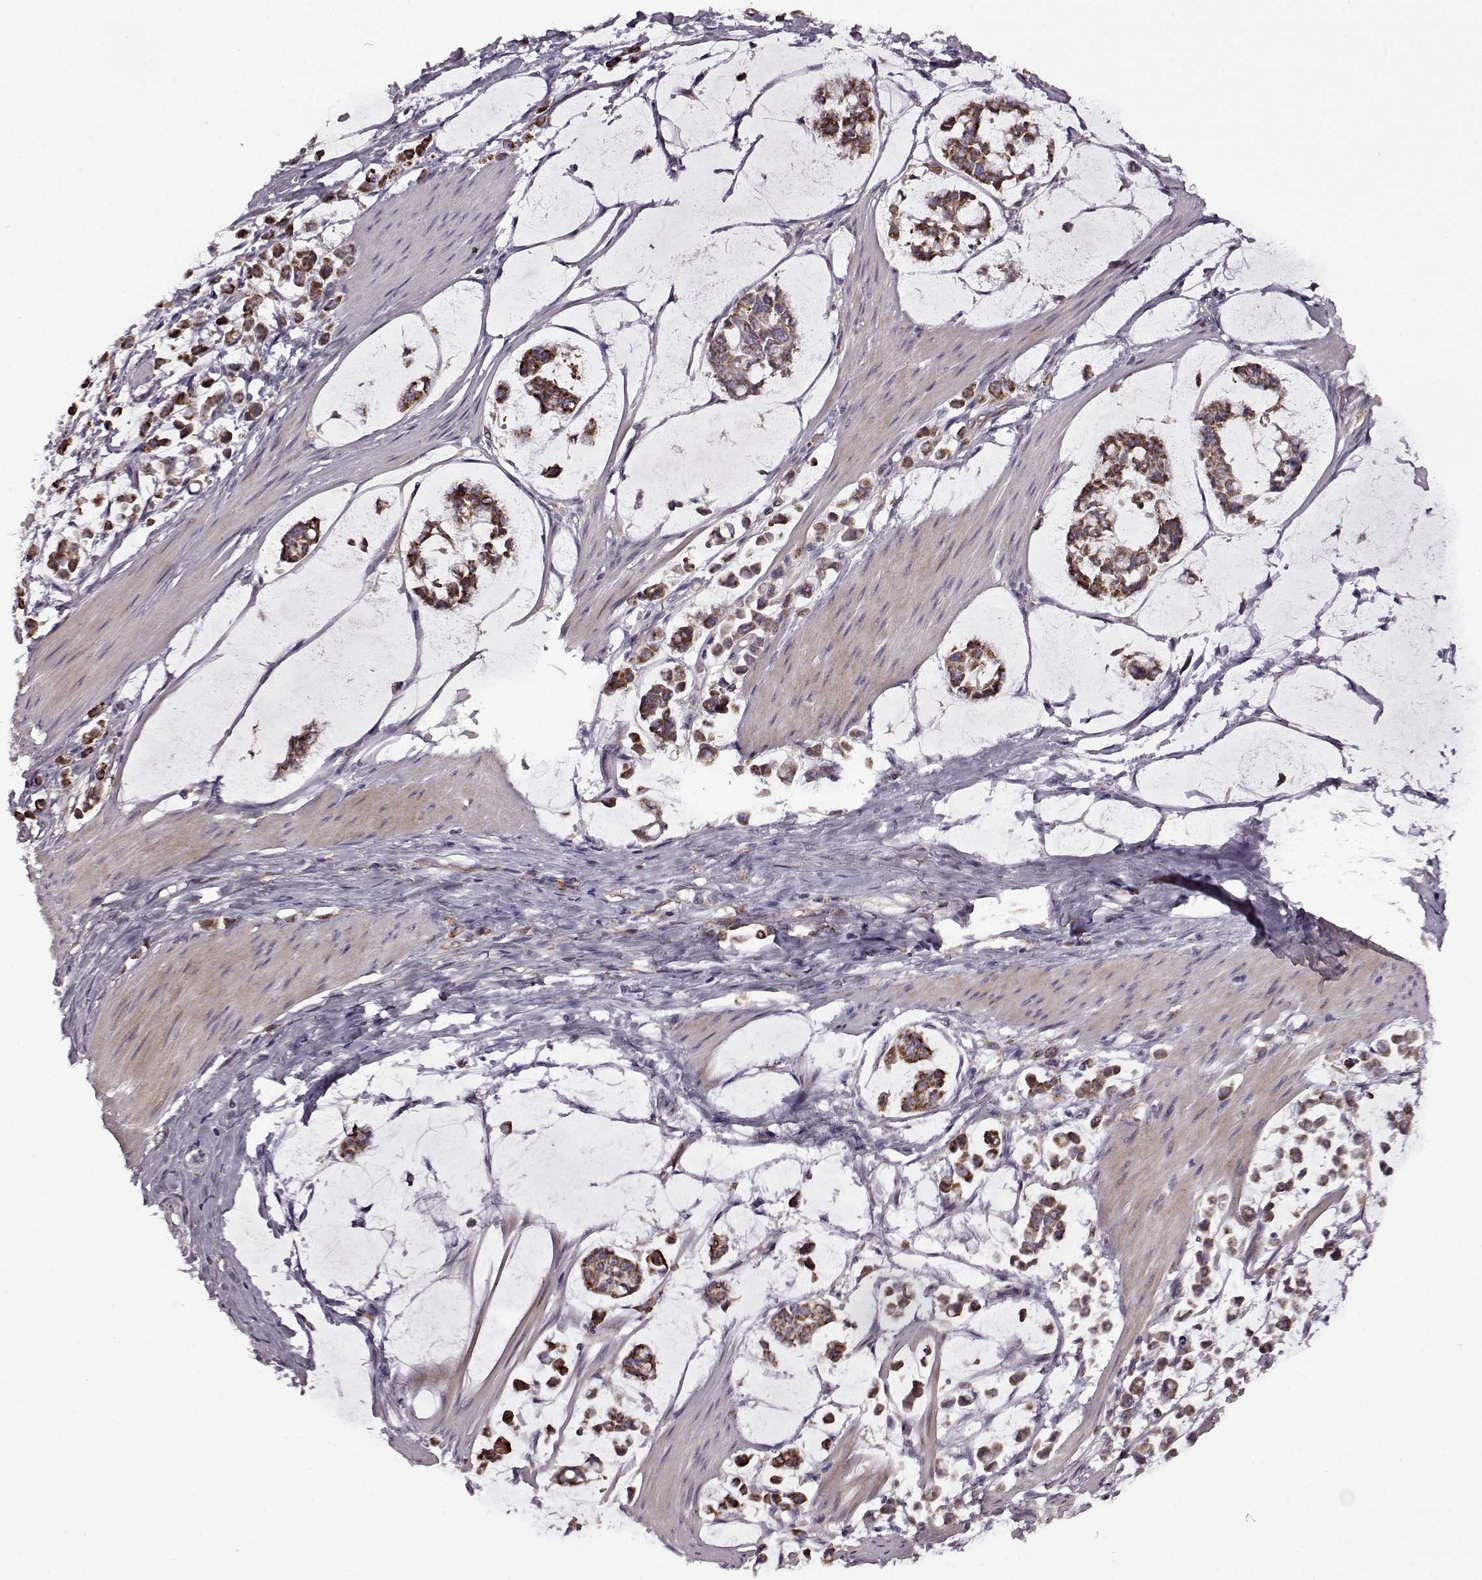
{"staining": {"intensity": "strong", "quantity": ">75%", "location": "cytoplasmic/membranous"}, "tissue": "stomach cancer", "cell_type": "Tumor cells", "image_type": "cancer", "snomed": [{"axis": "morphology", "description": "Adenocarcinoma, NOS"}, {"axis": "topography", "description": "Stomach"}], "caption": "DAB immunohistochemical staining of stomach cancer (adenocarcinoma) shows strong cytoplasmic/membranous protein staining in approximately >75% of tumor cells.", "gene": "MTSS1", "patient": {"sex": "male", "age": 82}}